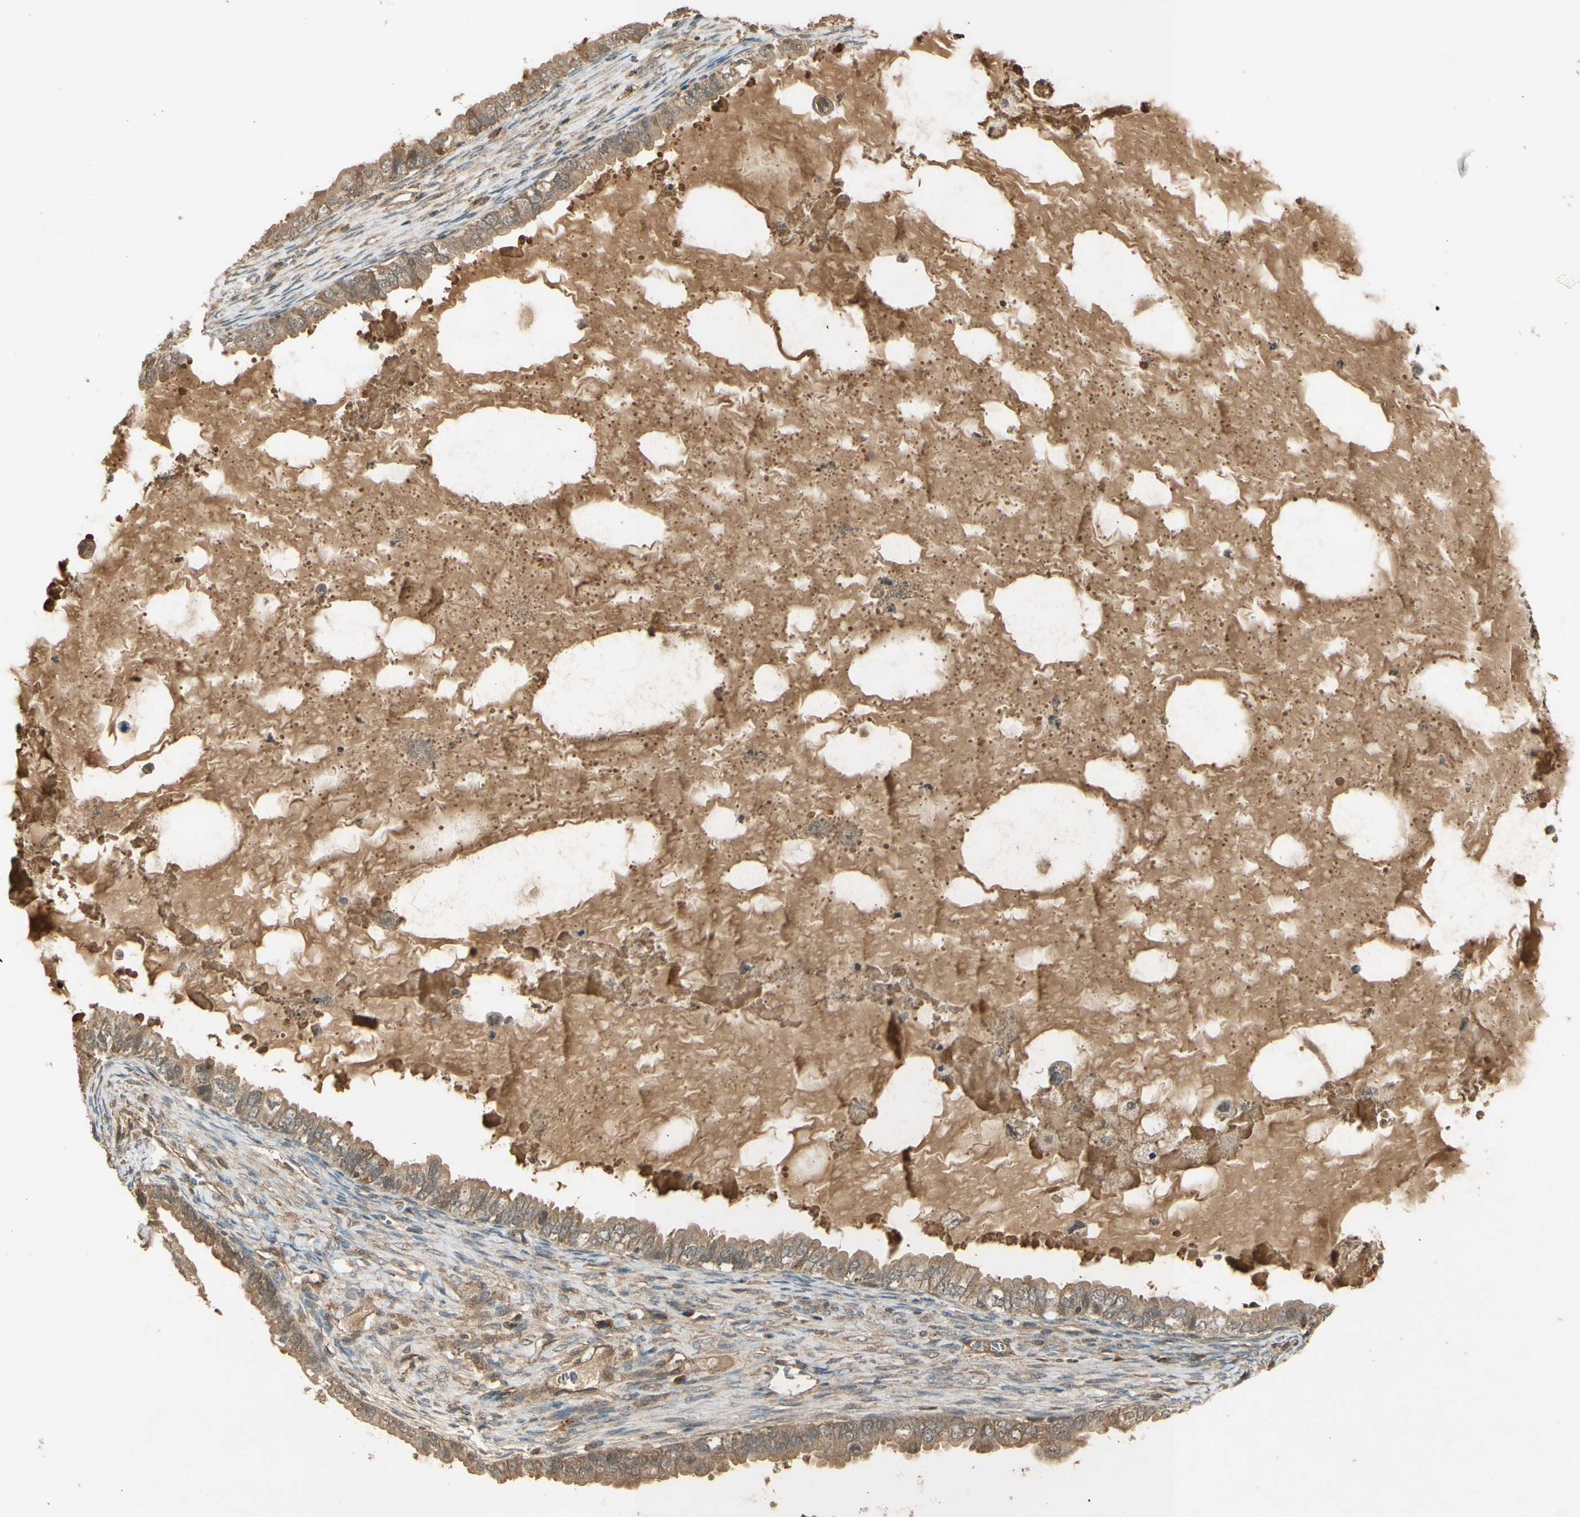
{"staining": {"intensity": "weak", "quantity": ">75%", "location": "cytoplasmic/membranous"}, "tissue": "ovarian cancer", "cell_type": "Tumor cells", "image_type": "cancer", "snomed": [{"axis": "morphology", "description": "Cystadenocarcinoma, mucinous, NOS"}, {"axis": "topography", "description": "Ovary"}], "caption": "Immunohistochemical staining of mucinous cystadenocarcinoma (ovarian) reveals low levels of weak cytoplasmic/membranous staining in approximately >75% of tumor cells. (DAB IHC with brightfield microscopy, high magnification).", "gene": "GMEB2", "patient": {"sex": "female", "age": 80}}